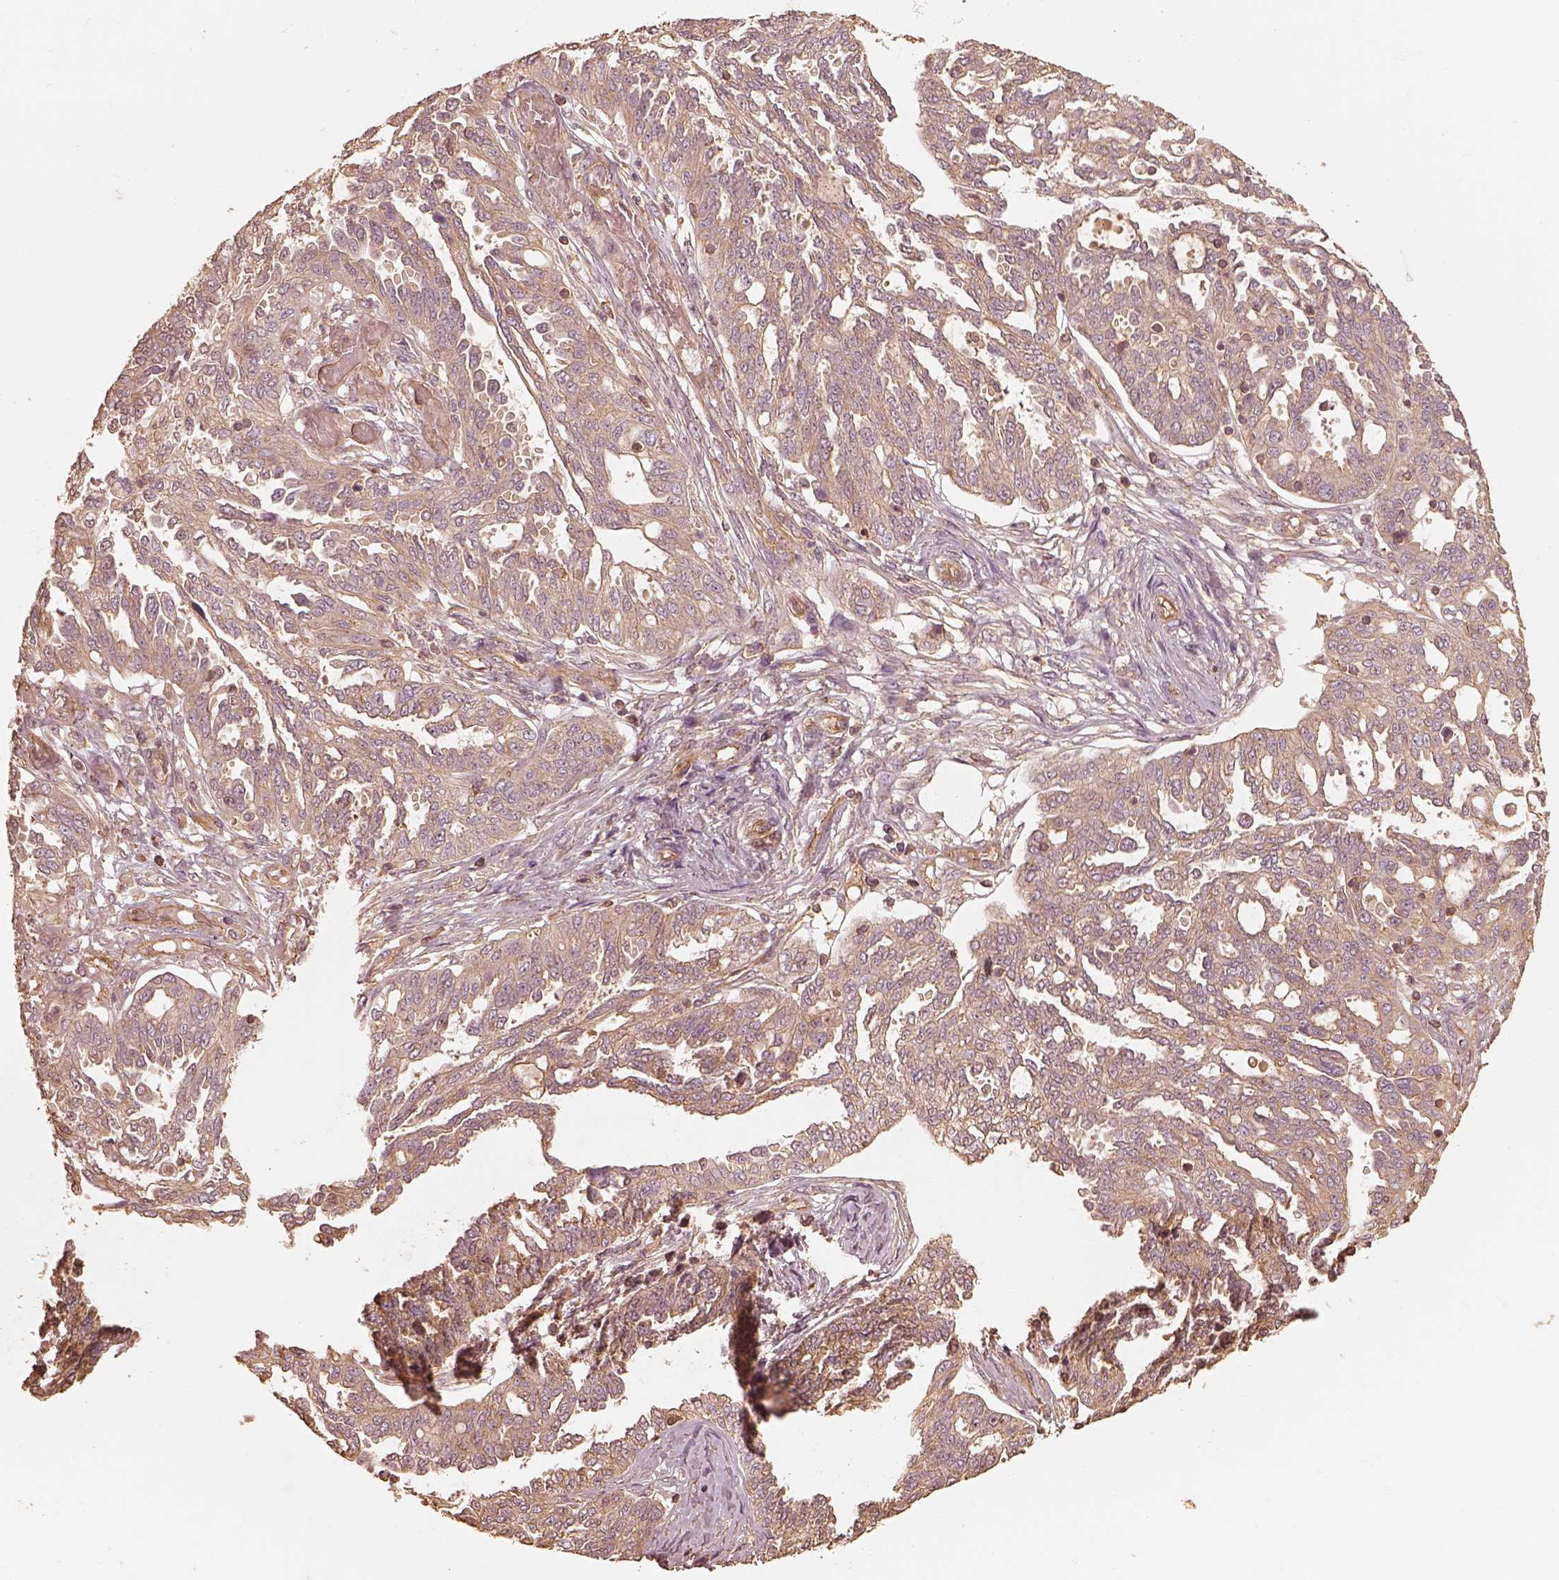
{"staining": {"intensity": "weak", "quantity": ">75%", "location": "cytoplasmic/membranous"}, "tissue": "ovarian cancer", "cell_type": "Tumor cells", "image_type": "cancer", "snomed": [{"axis": "morphology", "description": "Cystadenocarcinoma, serous, NOS"}, {"axis": "topography", "description": "Ovary"}], "caption": "Immunohistochemical staining of ovarian cancer (serous cystadenocarcinoma) exhibits low levels of weak cytoplasmic/membranous expression in approximately >75% of tumor cells. (IHC, brightfield microscopy, high magnification).", "gene": "WDR7", "patient": {"sex": "female", "age": 67}}